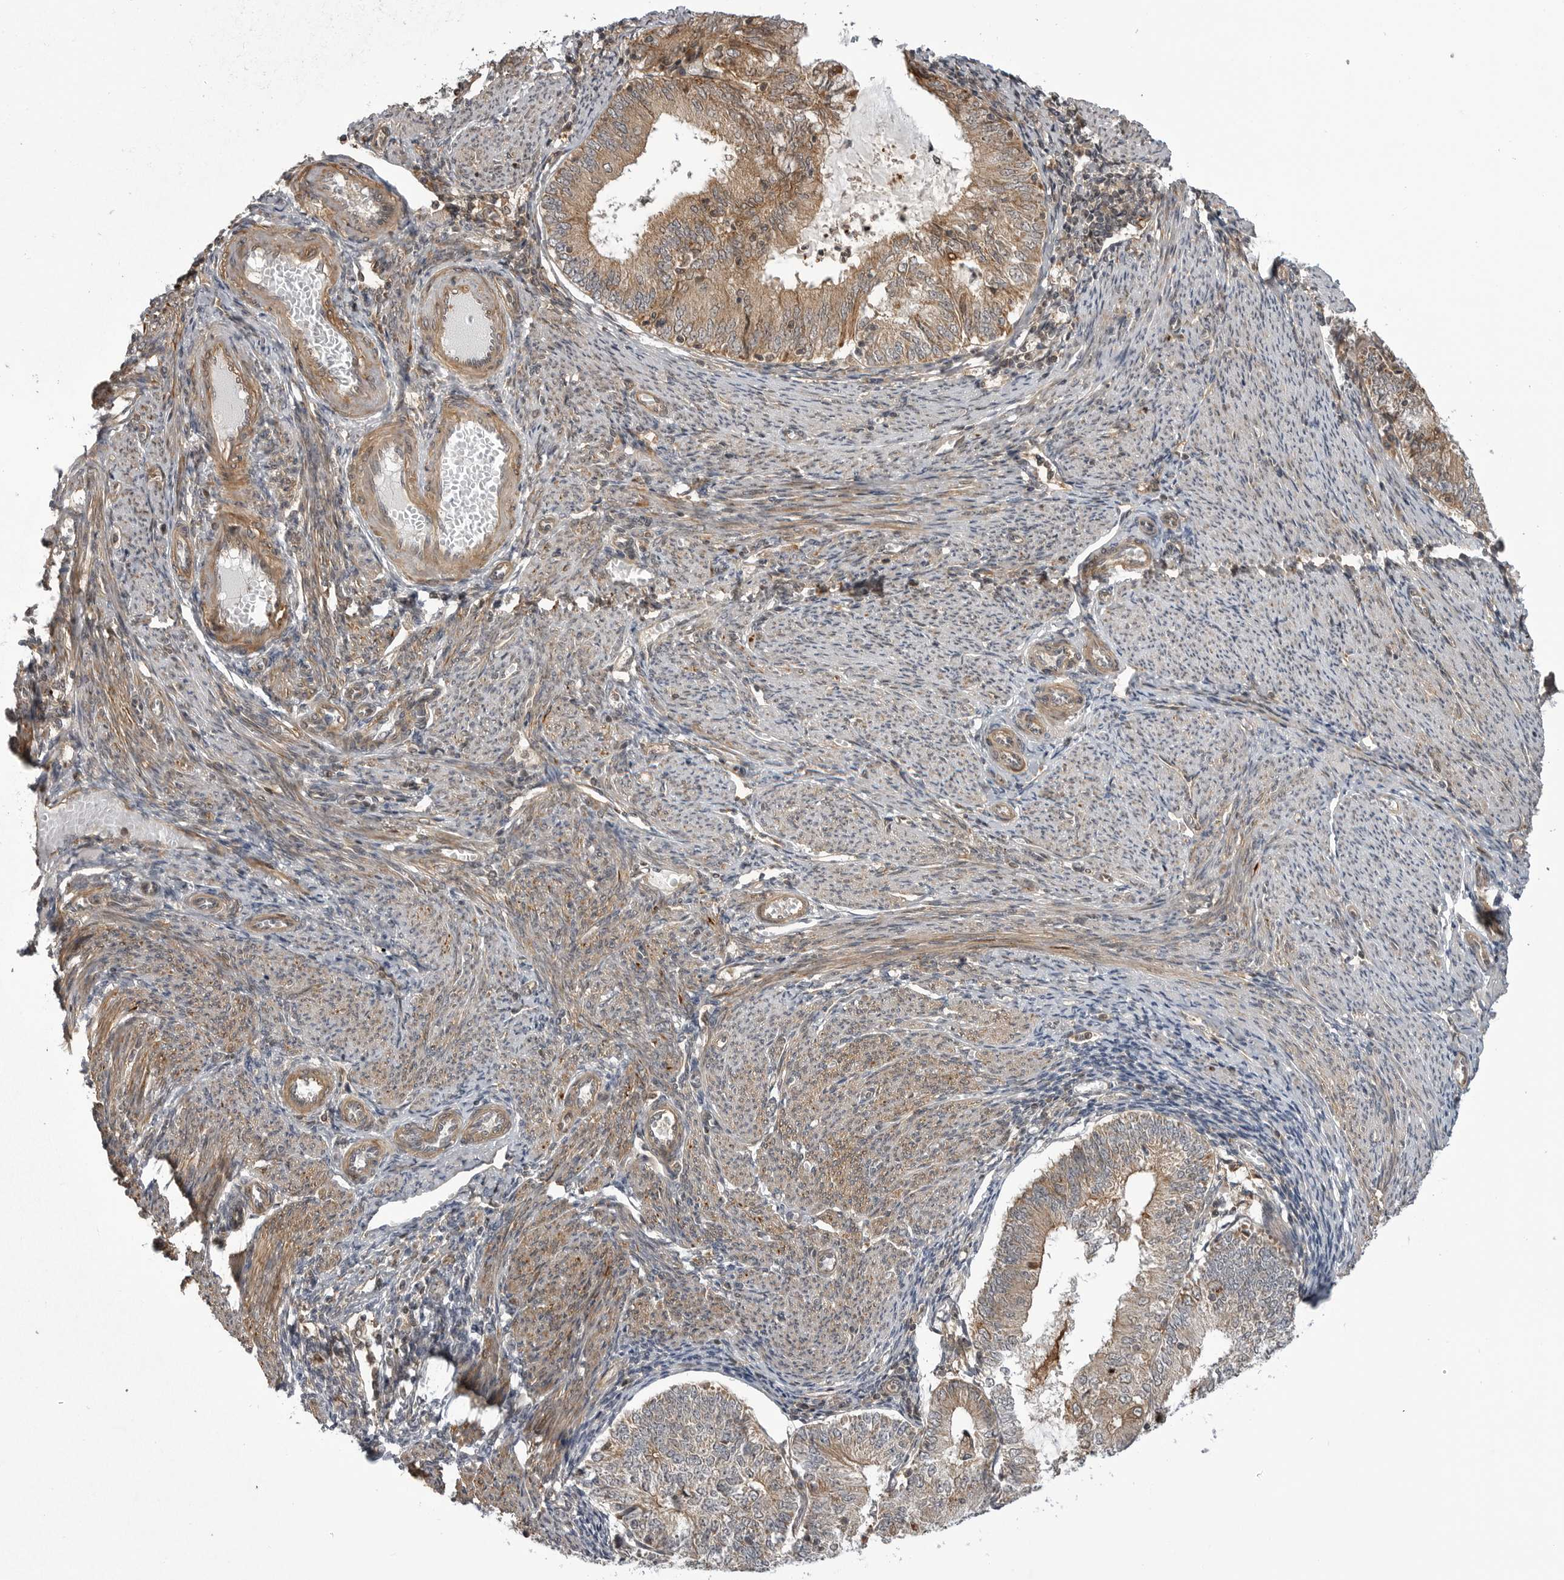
{"staining": {"intensity": "moderate", "quantity": ">75%", "location": "cytoplasmic/membranous"}, "tissue": "endometrial cancer", "cell_type": "Tumor cells", "image_type": "cancer", "snomed": [{"axis": "morphology", "description": "Adenocarcinoma, NOS"}, {"axis": "topography", "description": "Endometrium"}], "caption": "Endometrial cancer was stained to show a protein in brown. There is medium levels of moderate cytoplasmic/membranous positivity in approximately >75% of tumor cells.", "gene": "LRRC45", "patient": {"sex": "female", "age": 57}}